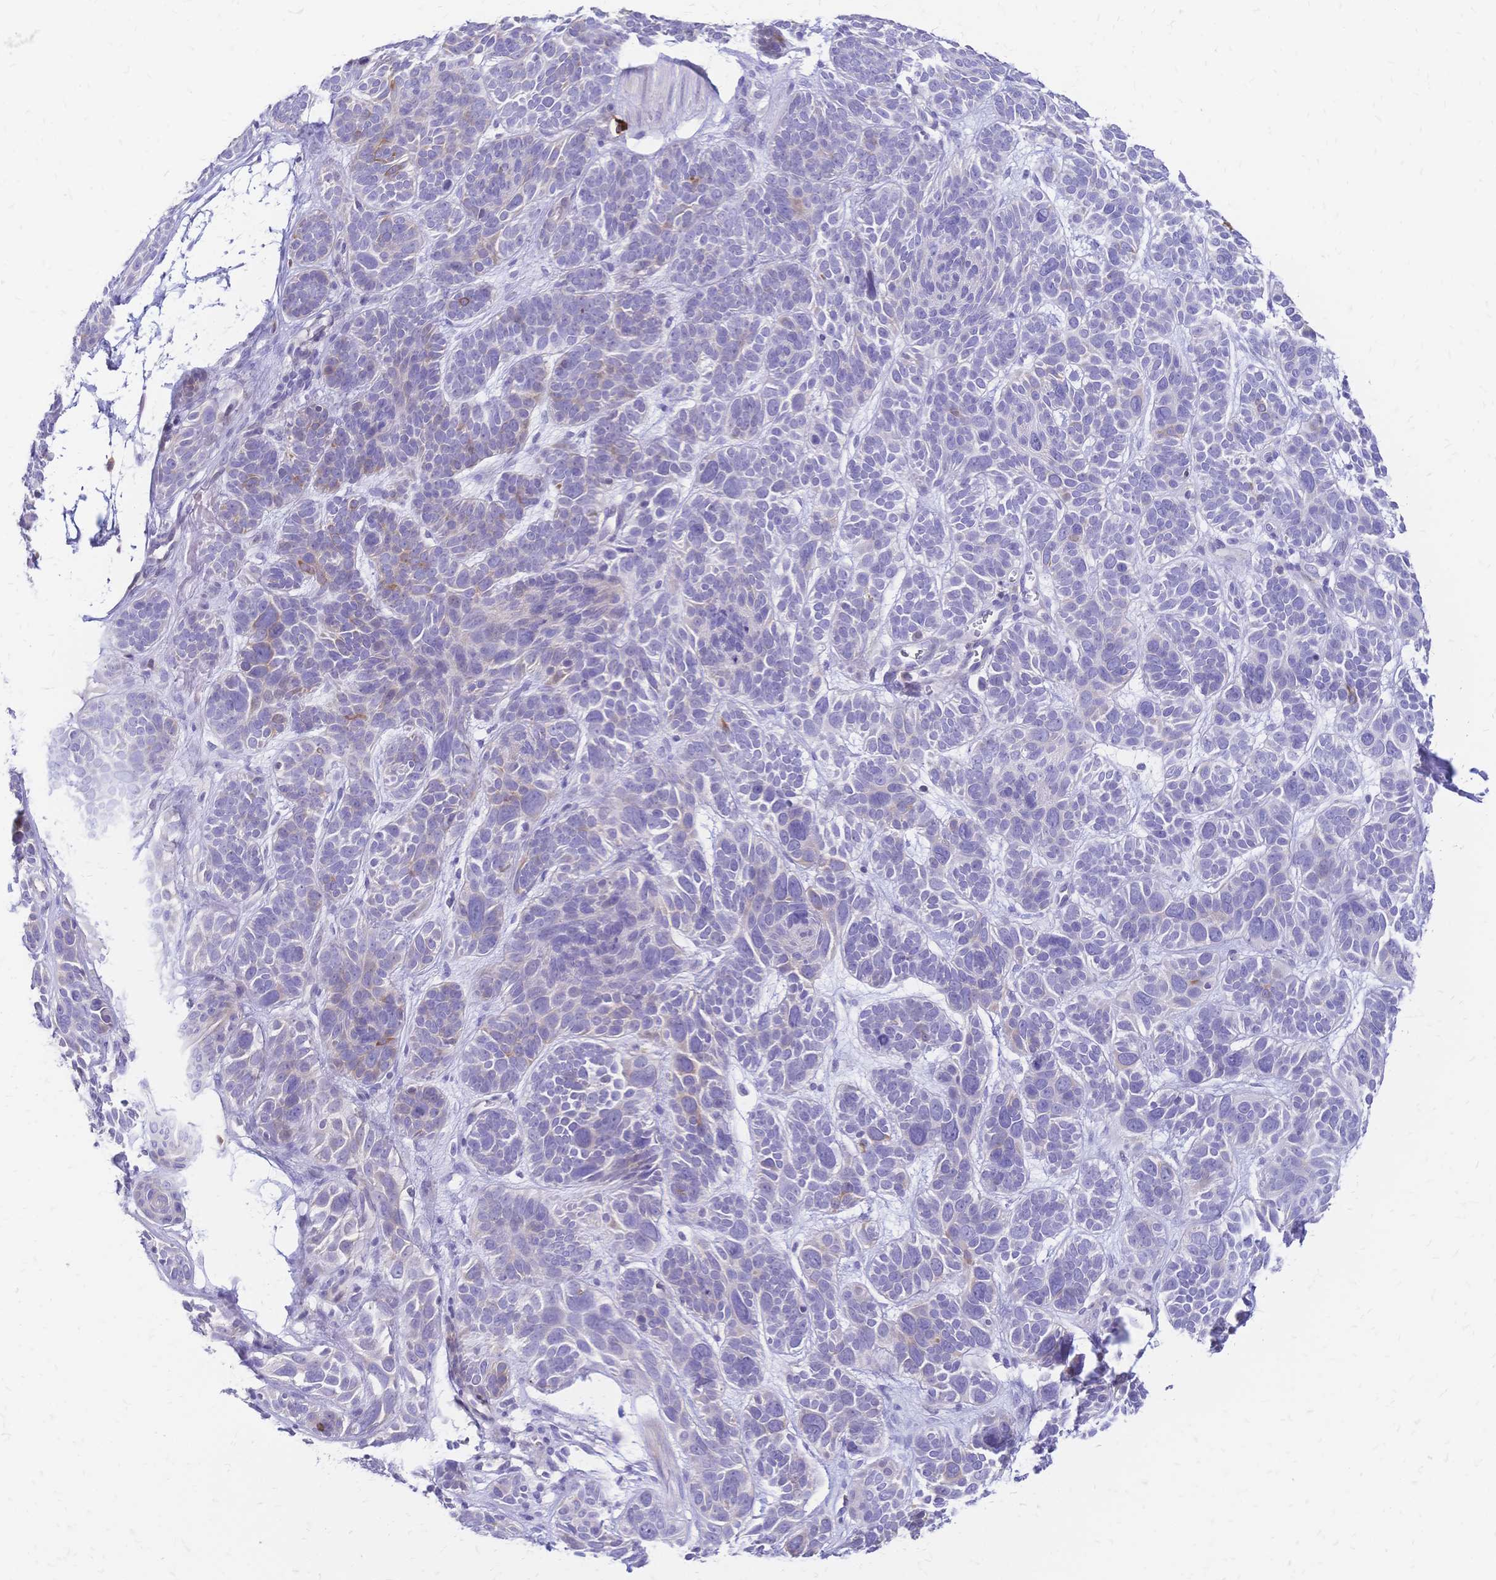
{"staining": {"intensity": "weak", "quantity": "<25%", "location": "cytoplasmic/membranous"}, "tissue": "skin cancer", "cell_type": "Tumor cells", "image_type": "cancer", "snomed": [{"axis": "morphology", "description": "Basal cell carcinoma"}, {"axis": "morphology", "description": "BCC, low aggressive"}, {"axis": "topography", "description": "Skin"}, {"axis": "topography", "description": "Skin of face"}], "caption": "DAB (3,3'-diaminobenzidine) immunohistochemical staining of human skin bcc,  low aggressive shows no significant expression in tumor cells.", "gene": "IL2RA", "patient": {"sex": "male", "age": 73}}